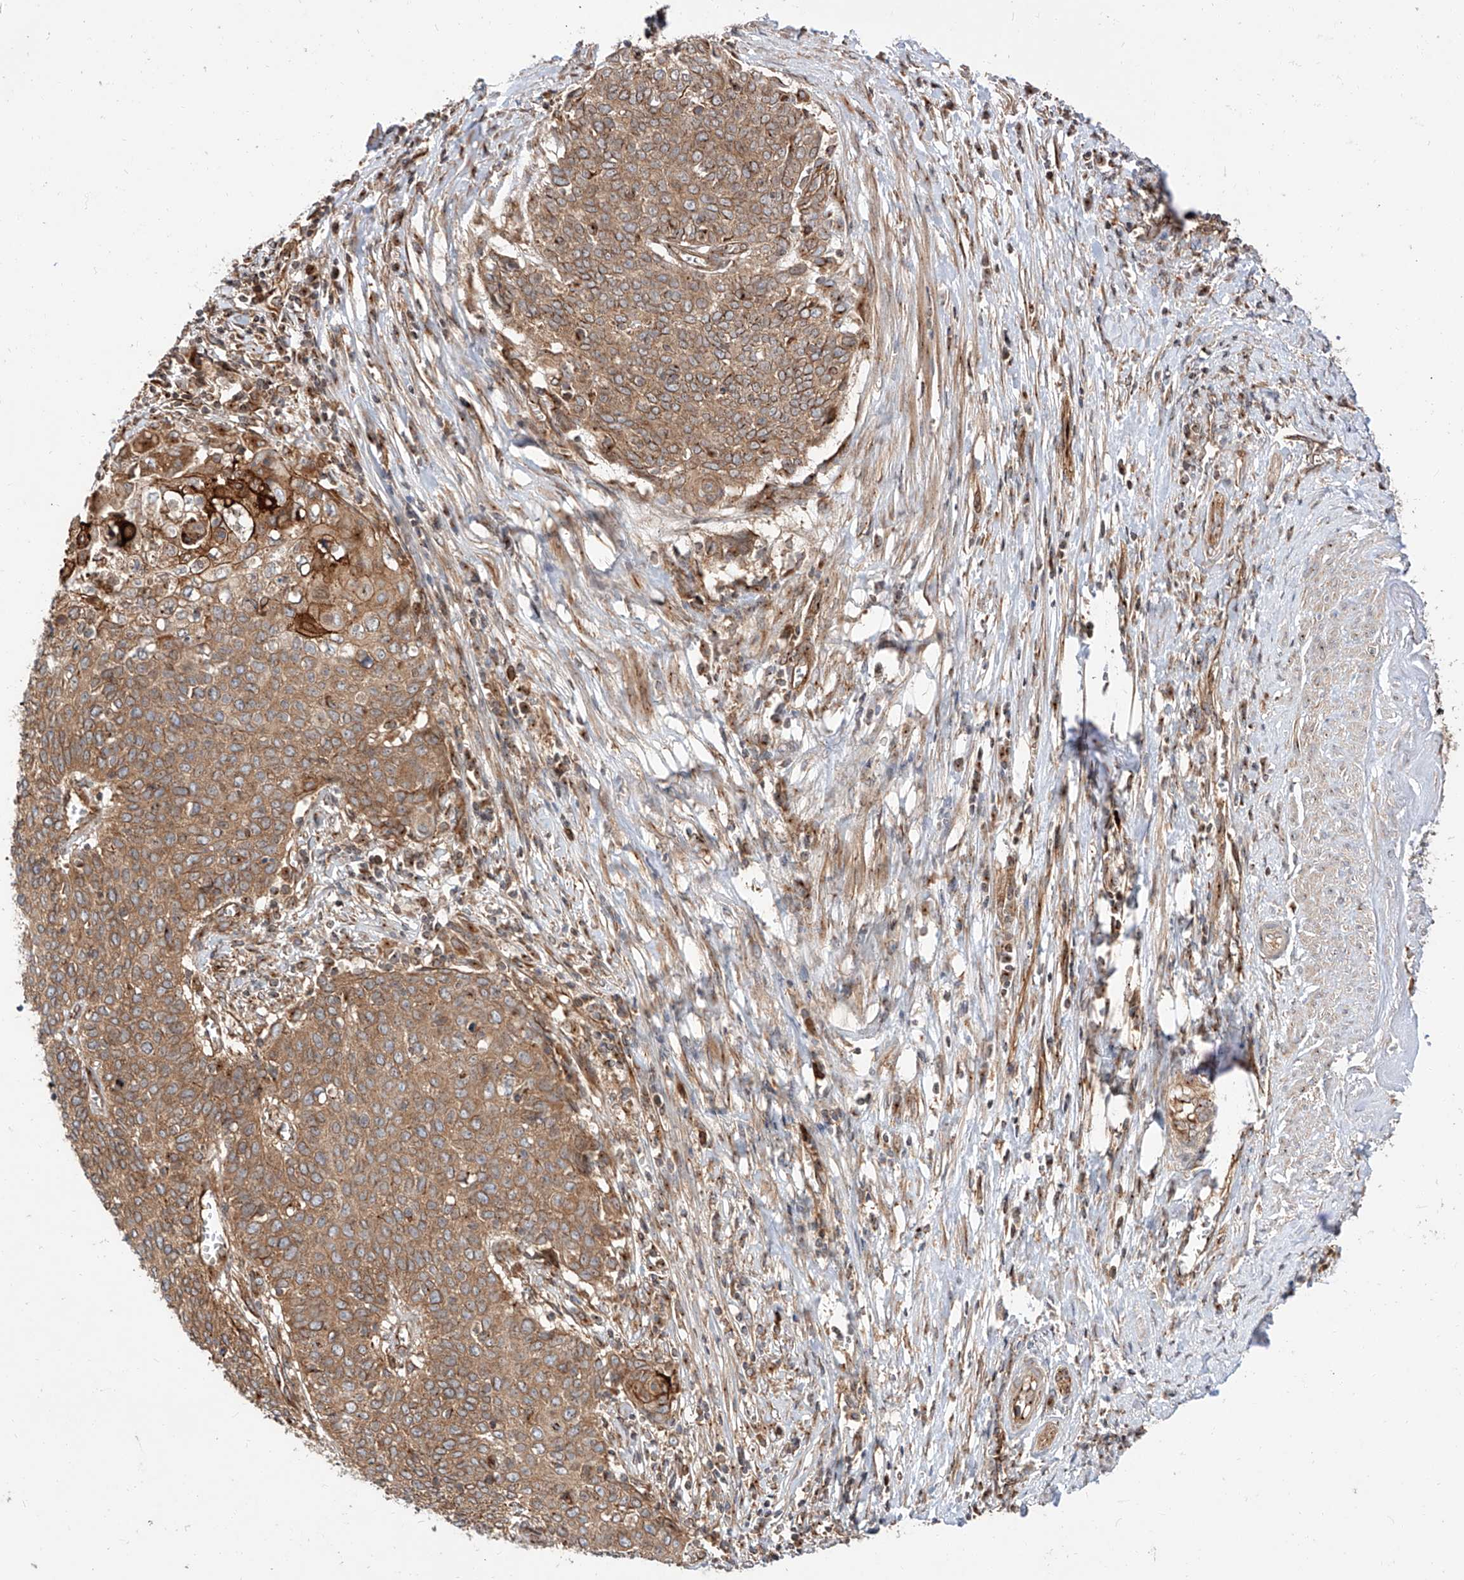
{"staining": {"intensity": "moderate", "quantity": ">75%", "location": "cytoplasmic/membranous"}, "tissue": "cervical cancer", "cell_type": "Tumor cells", "image_type": "cancer", "snomed": [{"axis": "morphology", "description": "Squamous cell carcinoma, NOS"}, {"axis": "topography", "description": "Cervix"}], "caption": "IHC (DAB (3,3'-diaminobenzidine)) staining of human cervical squamous cell carcinoma exhibits moderate cytoplasmic/membranous protein expression in about >75% of tumor cells.", "gene": "ISCA2", "patient": {"sex": "female", "age": 39}}